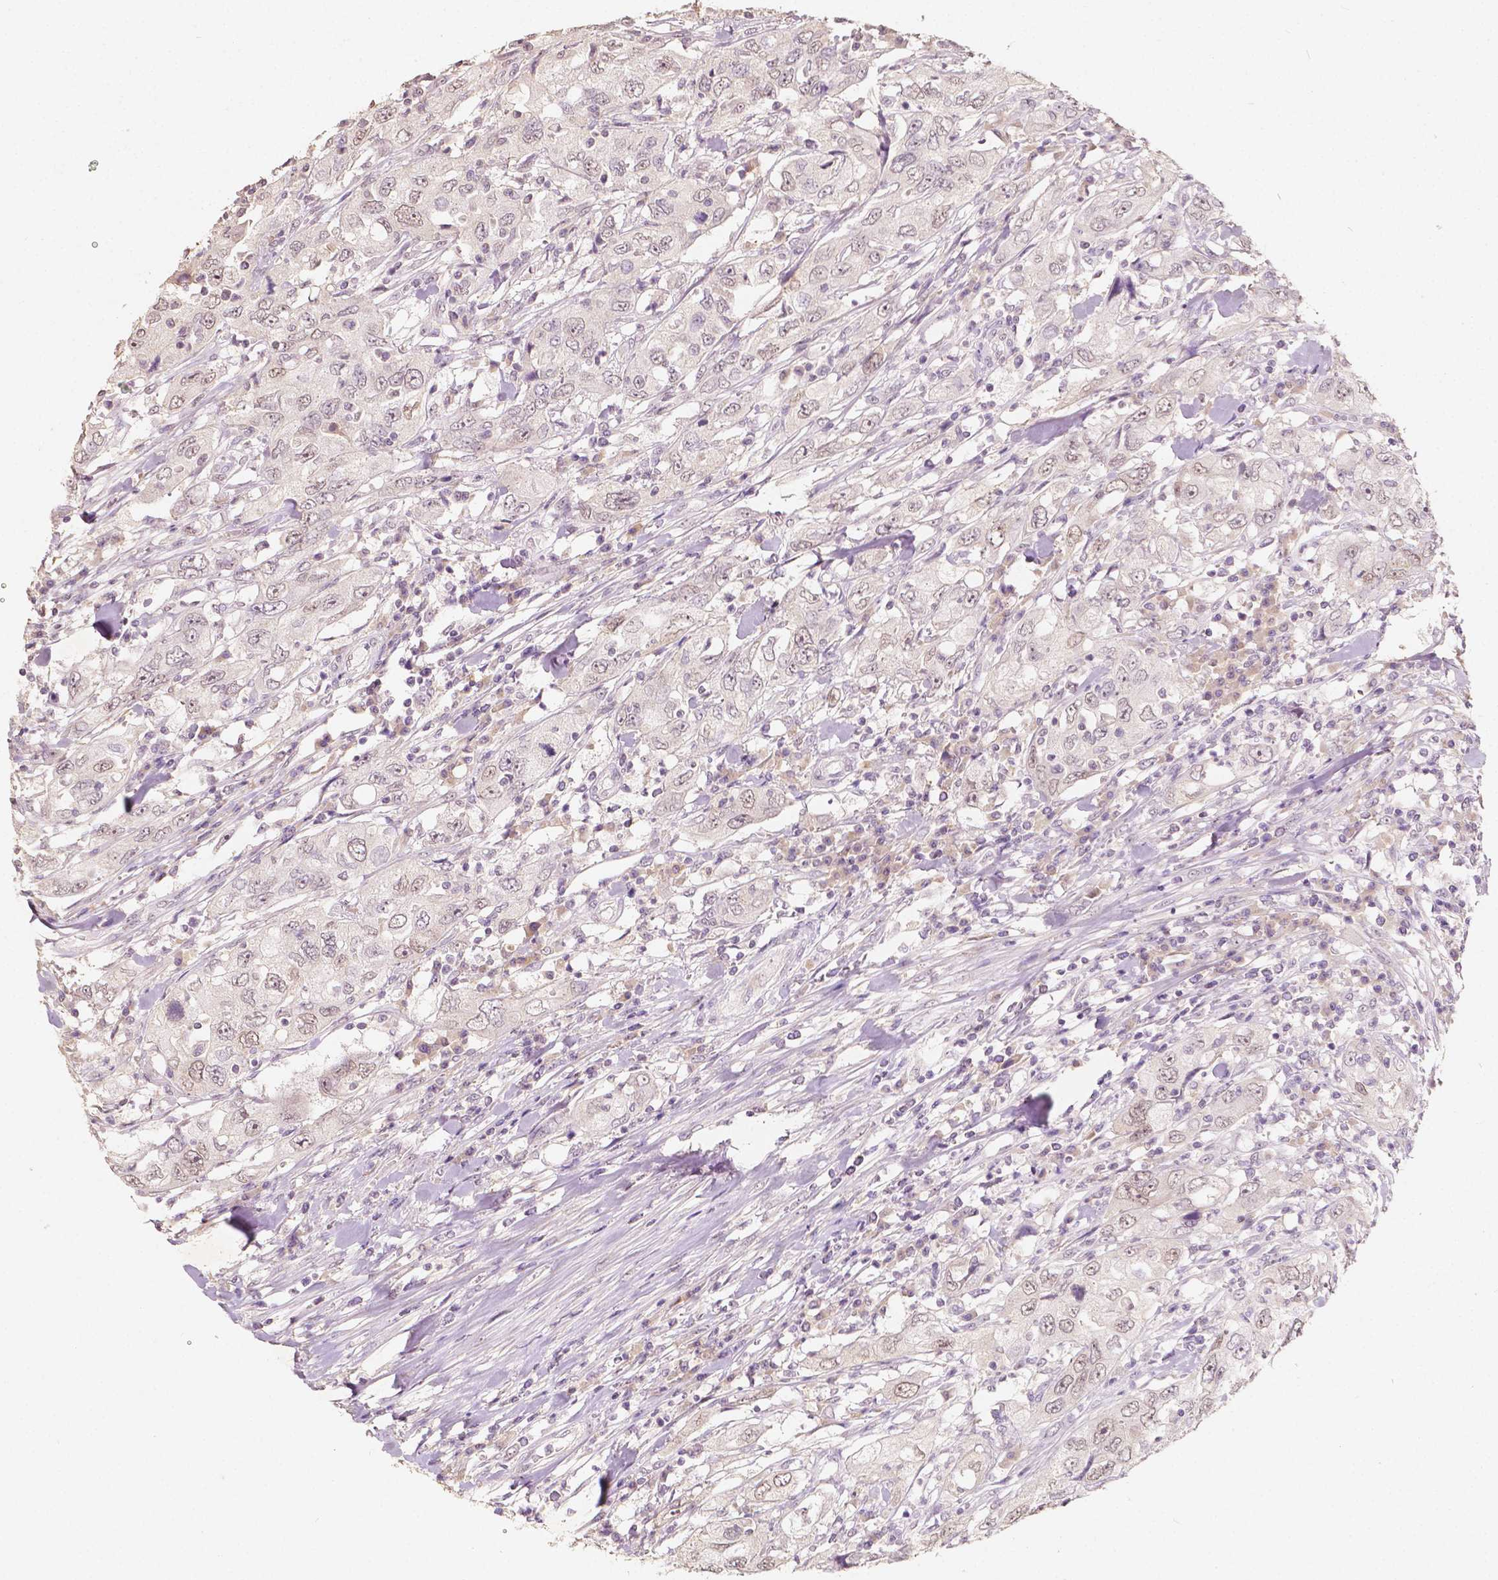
{"staining": {"intensity": "weak", "quantity": "<25%", "location": "nuclear"}, "tissue": "urothelial cancer", "cell_type": "Tumor cells", "image_type": "cancer", "snomed": [{"axis": "morphology", "description": "Urothelial carcinoma, High grade"}, {"axis": "topography", "description": "Urinary bladder"}], "caption": "There is no significant positivity in tumor cells of urothelial cancer. The staining was performed using DAB (3,3'-diaminobenzidine) to visualize the protein expression in brown, while the nuclei were stained in blue with hematoxylin (Magnification: 20x).", "gene": "SOX15", "patient": {"sex": "male", "age": 76}}